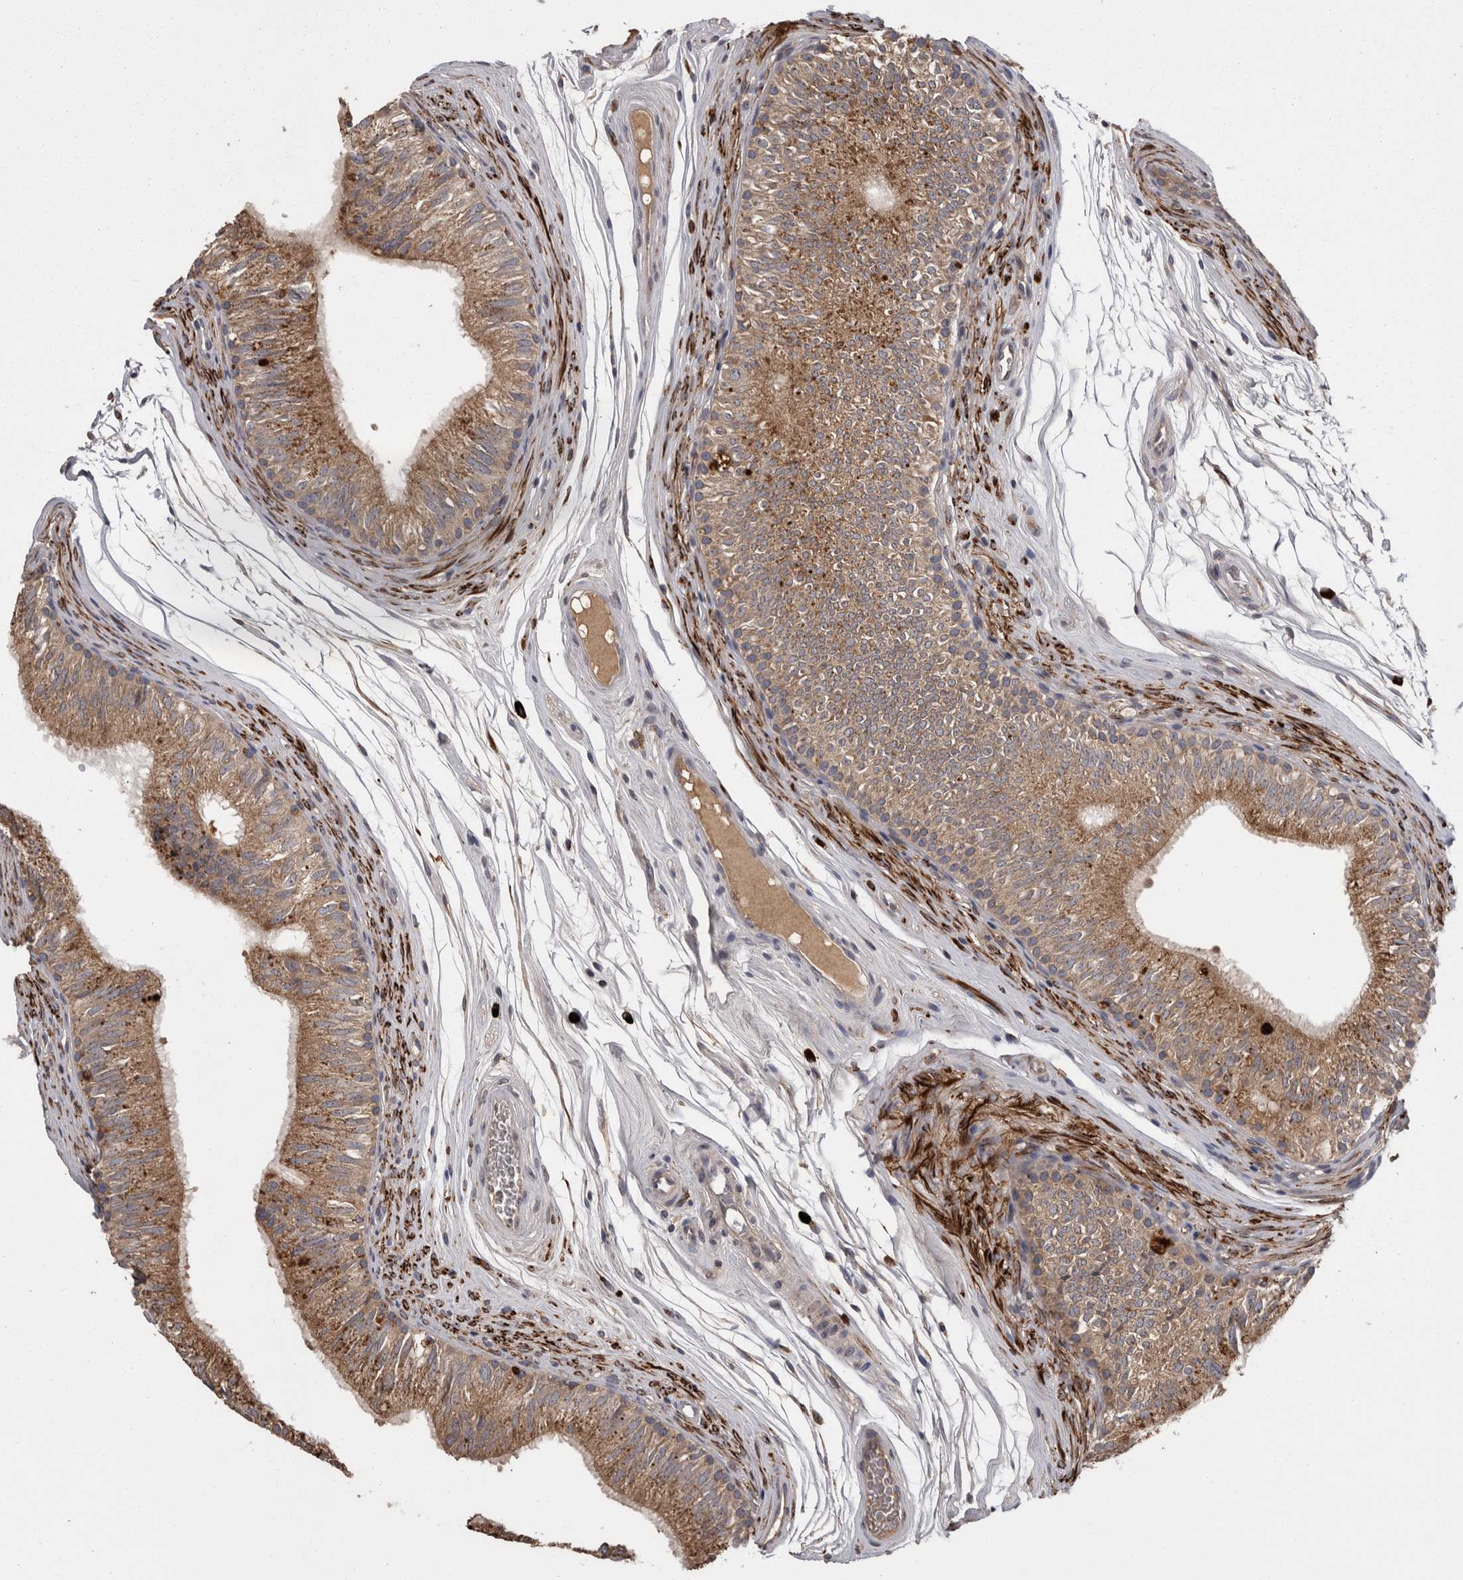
{"staining": {"intensity": "moderate", "quantity": ">75%", "location": "cytoplasmic/membranous"}, "tissue": "epididymis", "cell_type": "Glandular cells", "image_type": "normal", "snomed": [{"axis": "morphology", "description": "Normal tissue, NOS"}, {"axis": "topography", "description": "Epididymis"}], "caption": "Protein staining of benign epididymis reveals moderate cytoplasmic/membranous expression in about >75% of glandular cells. (DAB IHC with brightfield microscopy, high magnification).", "gene": "PCM1", "patient": {"sex": "male", "age": 36}}